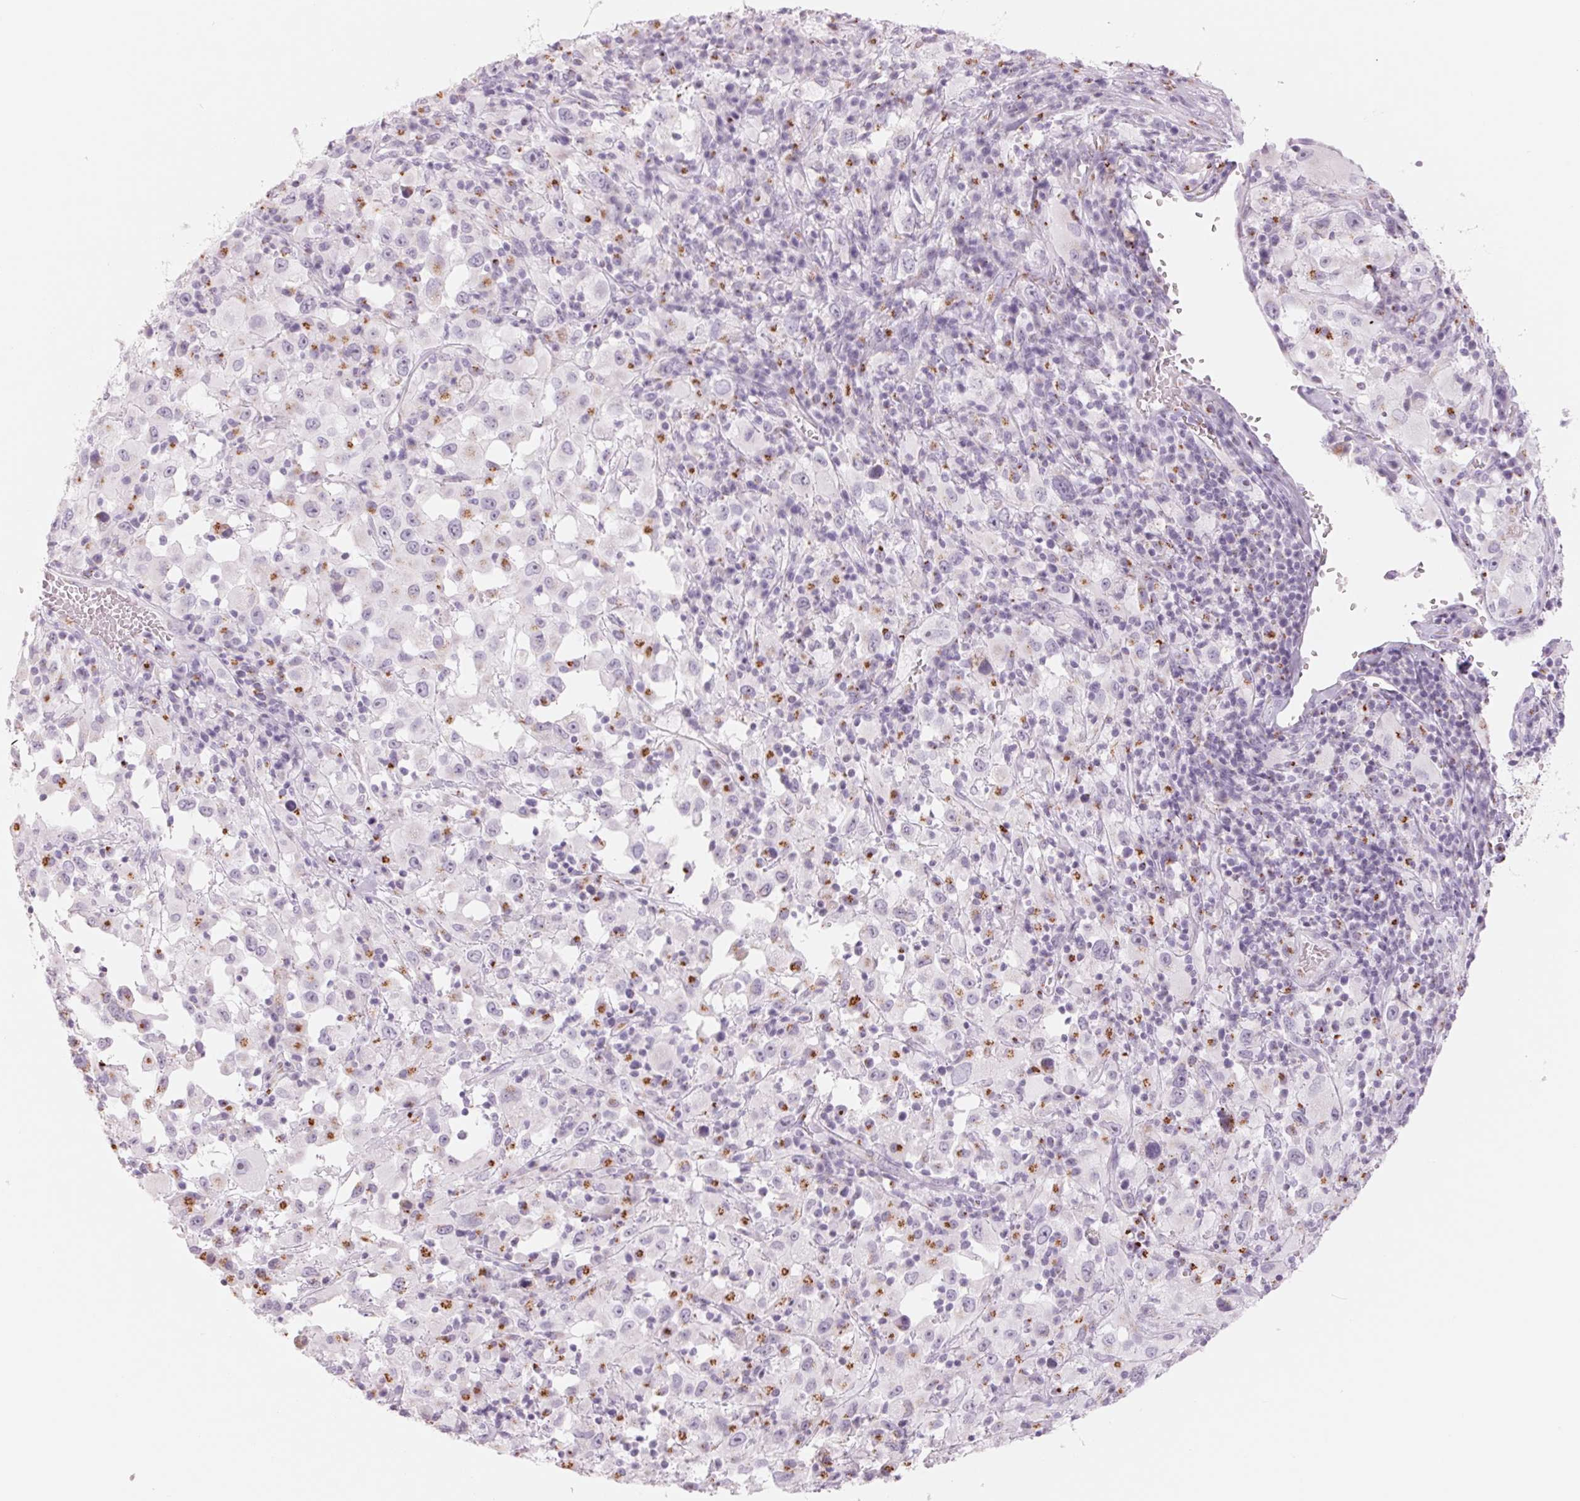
{"staining": {"intensity": "moderate", "quantity": "25%-75%", "location": "cytoplasmic/membranous"}, "tissue": "melanoma", "cell_type": "Tumor cells", "image_type": "cancer", "snomed": [{"axis": "morphology", "description": "Malignant melanoma, Metastatic site"}, {"axis": "topography", "description": "Soft tissue"}], "caption": "High-power microscopy captured an immunohistochemistry (IHC) image of melanoma, revealing moderate cytoplasmic/membranous positivity in approximately 25%-75% of tumor cells.", "gene": "GALNT7", "patient": {"sex": "male", "age": 50}}